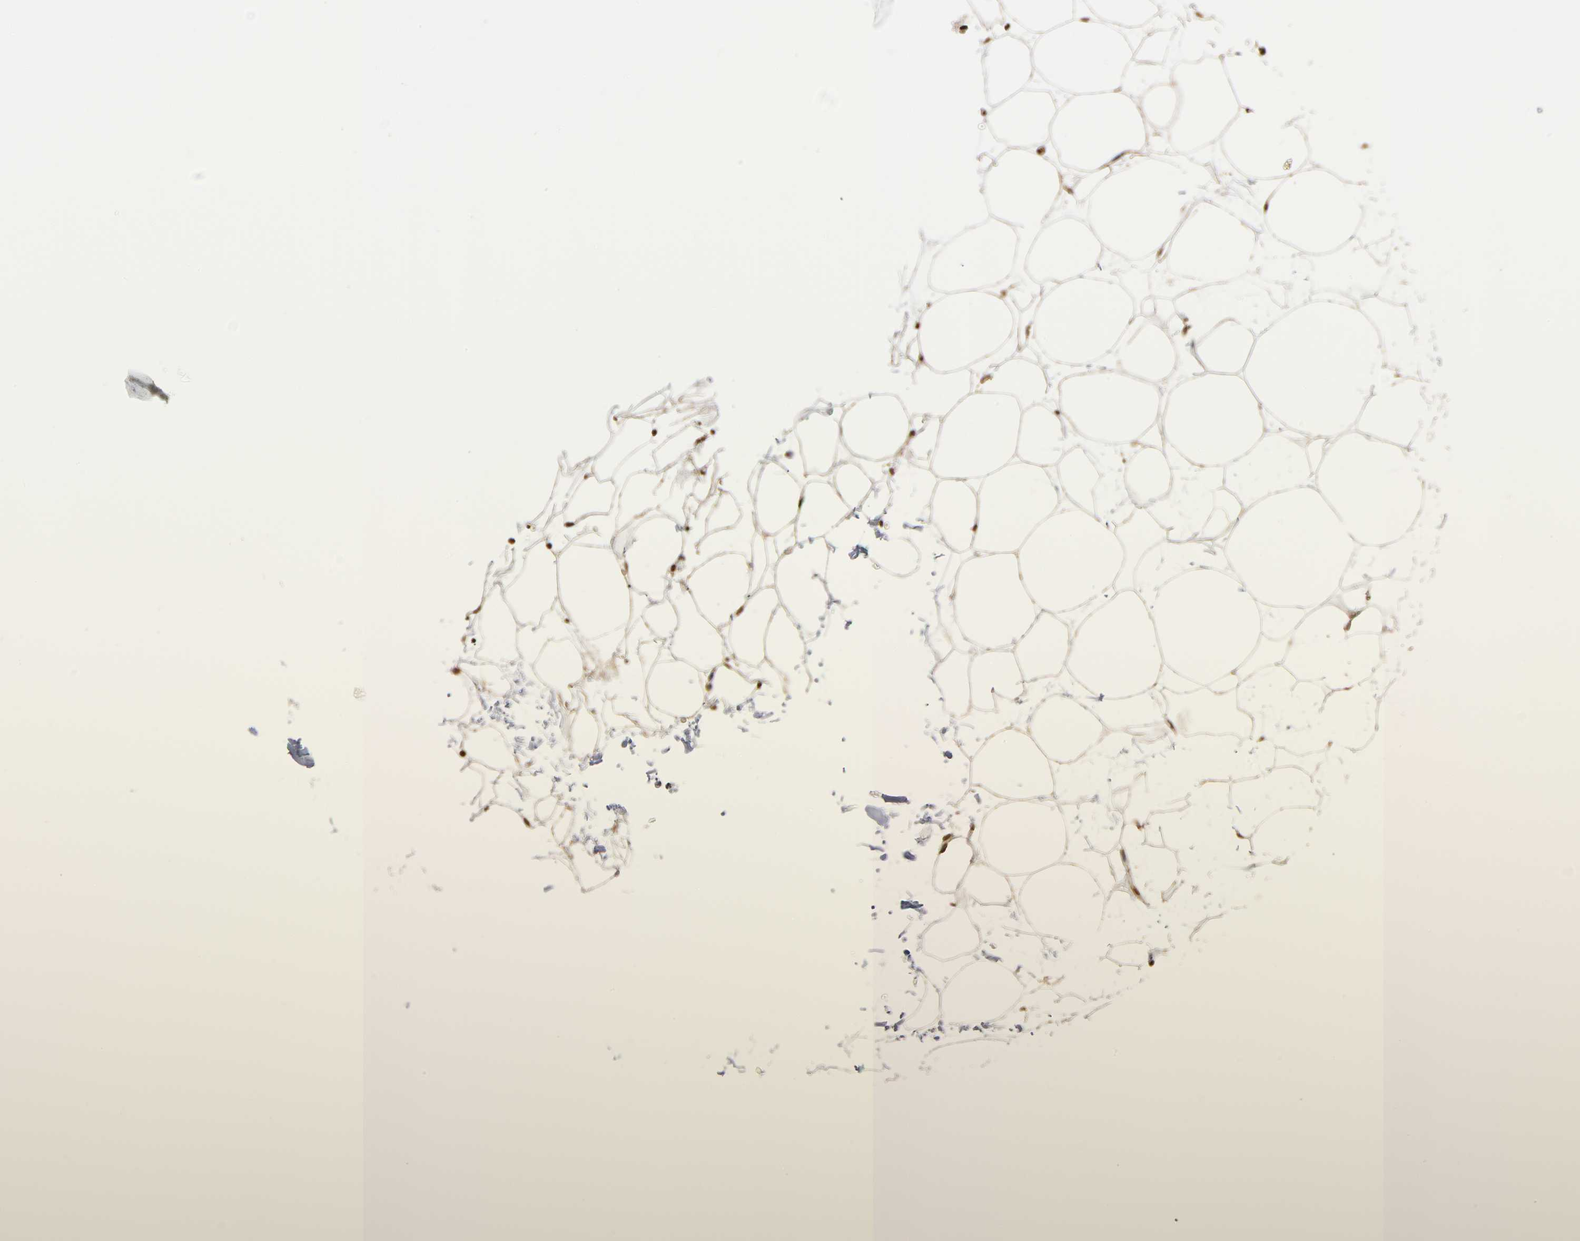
{"staining": {"intensity": "moderate", "quantity": ">75%", "location": "cytoplasmic/membranous,nuclear"}, "tissue": "adipose tissue", "cell_type": "Adipocytes", "image_type": "normal", "snomed": [{"axis": "morphology", "description": "Normal tissue, NOS"}, {"axis": "topography", "description": "Breast"}], "caption": "Protein staining of benign adipose tissue shows moderate cytoplasmic/membranous,nuclear positivity in about >75% of adipocytes. The staining was performed using DAB (3,3'-diaminobenzidine) to visualize the protein expression in brown, while the nuclei were stained in blue with hematoxylin (Magnification: 20x).", "gene": "ITGAV", "patient": {"sex": "female", "age": 22}}